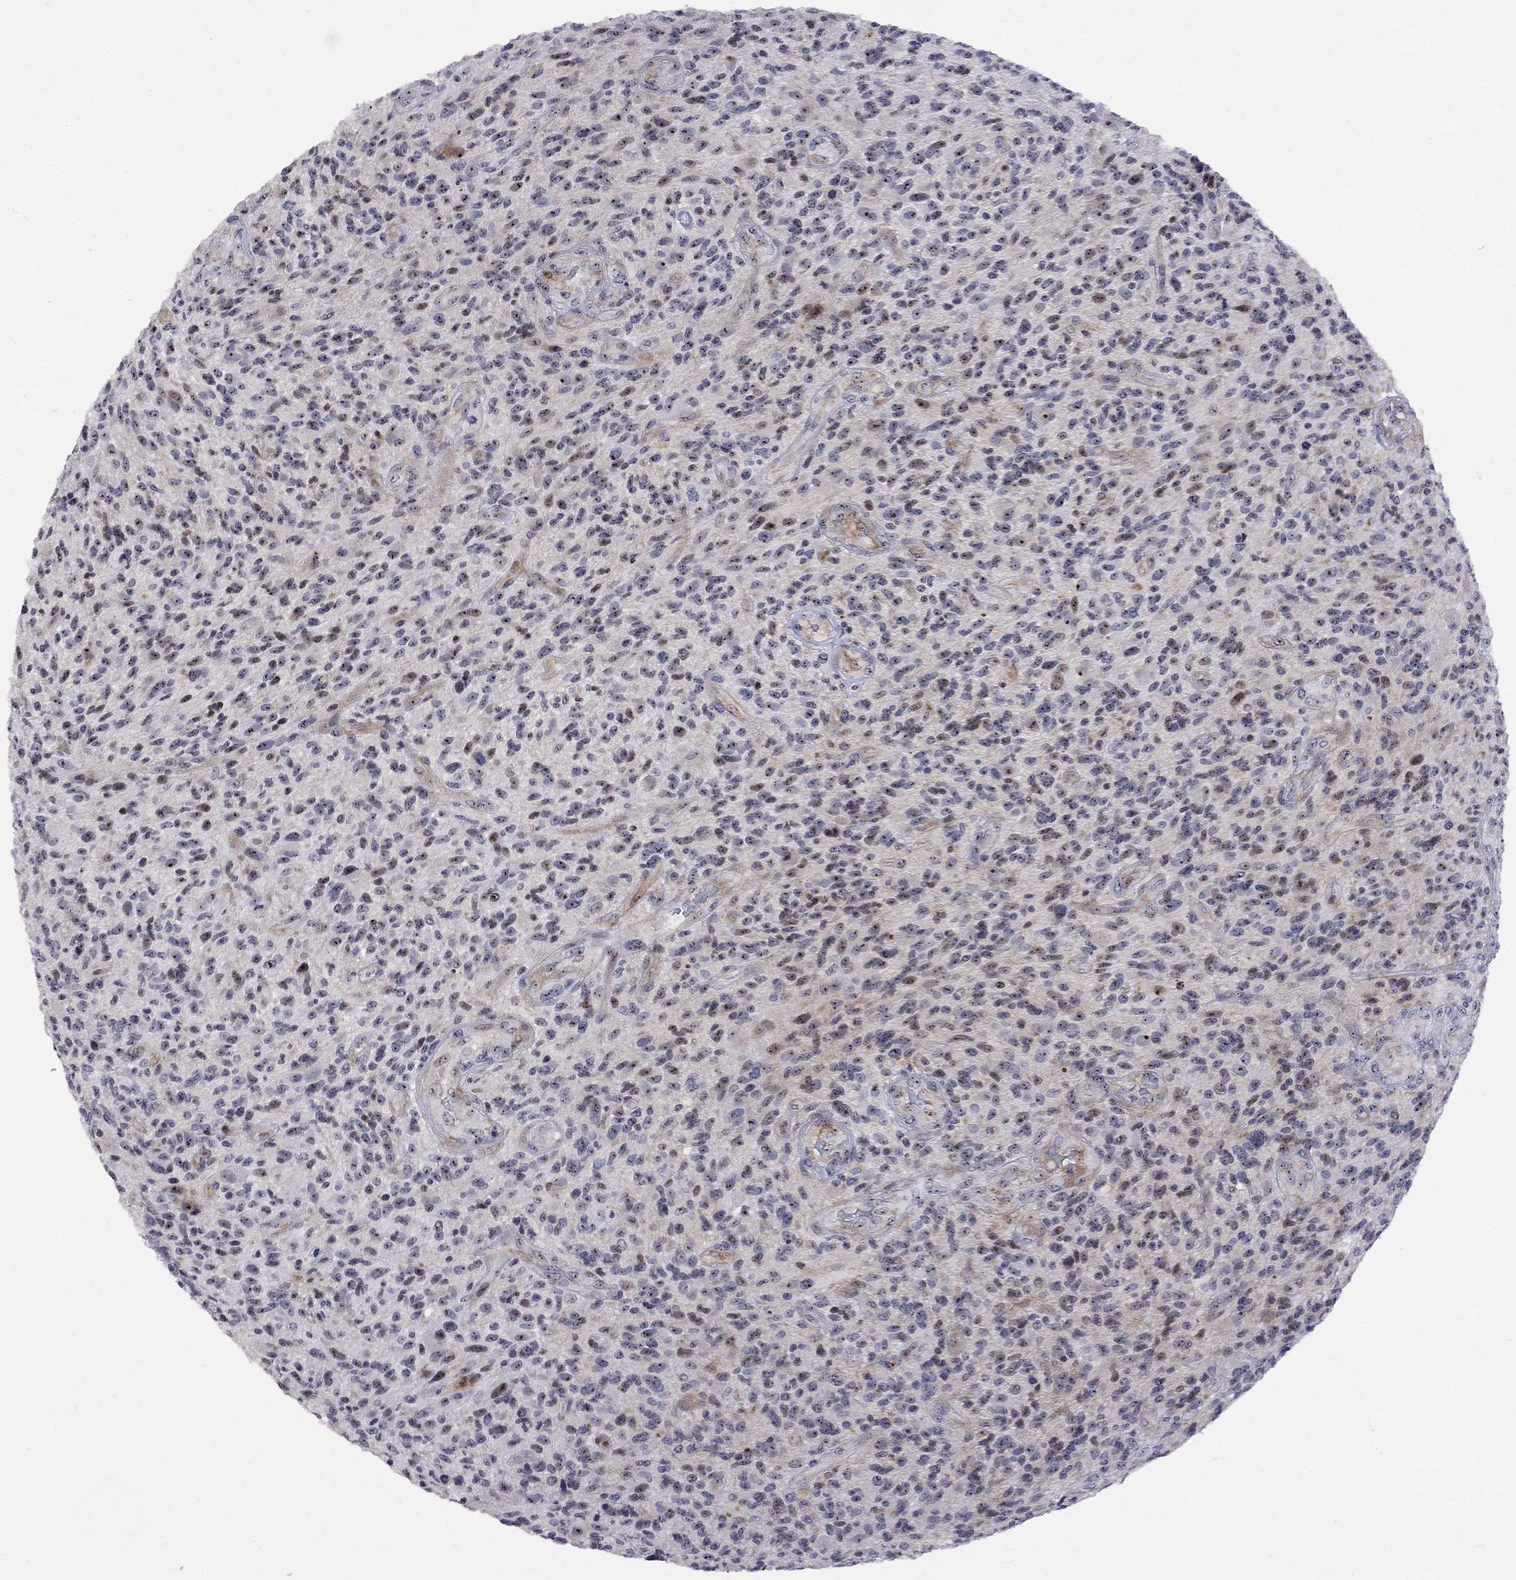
{"staining": {"intensity": "moderate", "quantity": "25%-75%", "location": "nuclear"}, "tissue": "glioma", "cell_type": "Tumor cells", "image_type": "cancer", "snomed": [{"axis": "morphology", "description": "Glioma, malignant, High grade"}, {"axis": "topography", "description": "Brain"}], "caption": "Moderate nuclear expression is identified in approximately 25%-75% of tumor cells in glioma.", "gene": "DHX33", "patient": {"sex": "male", "age": 47}}